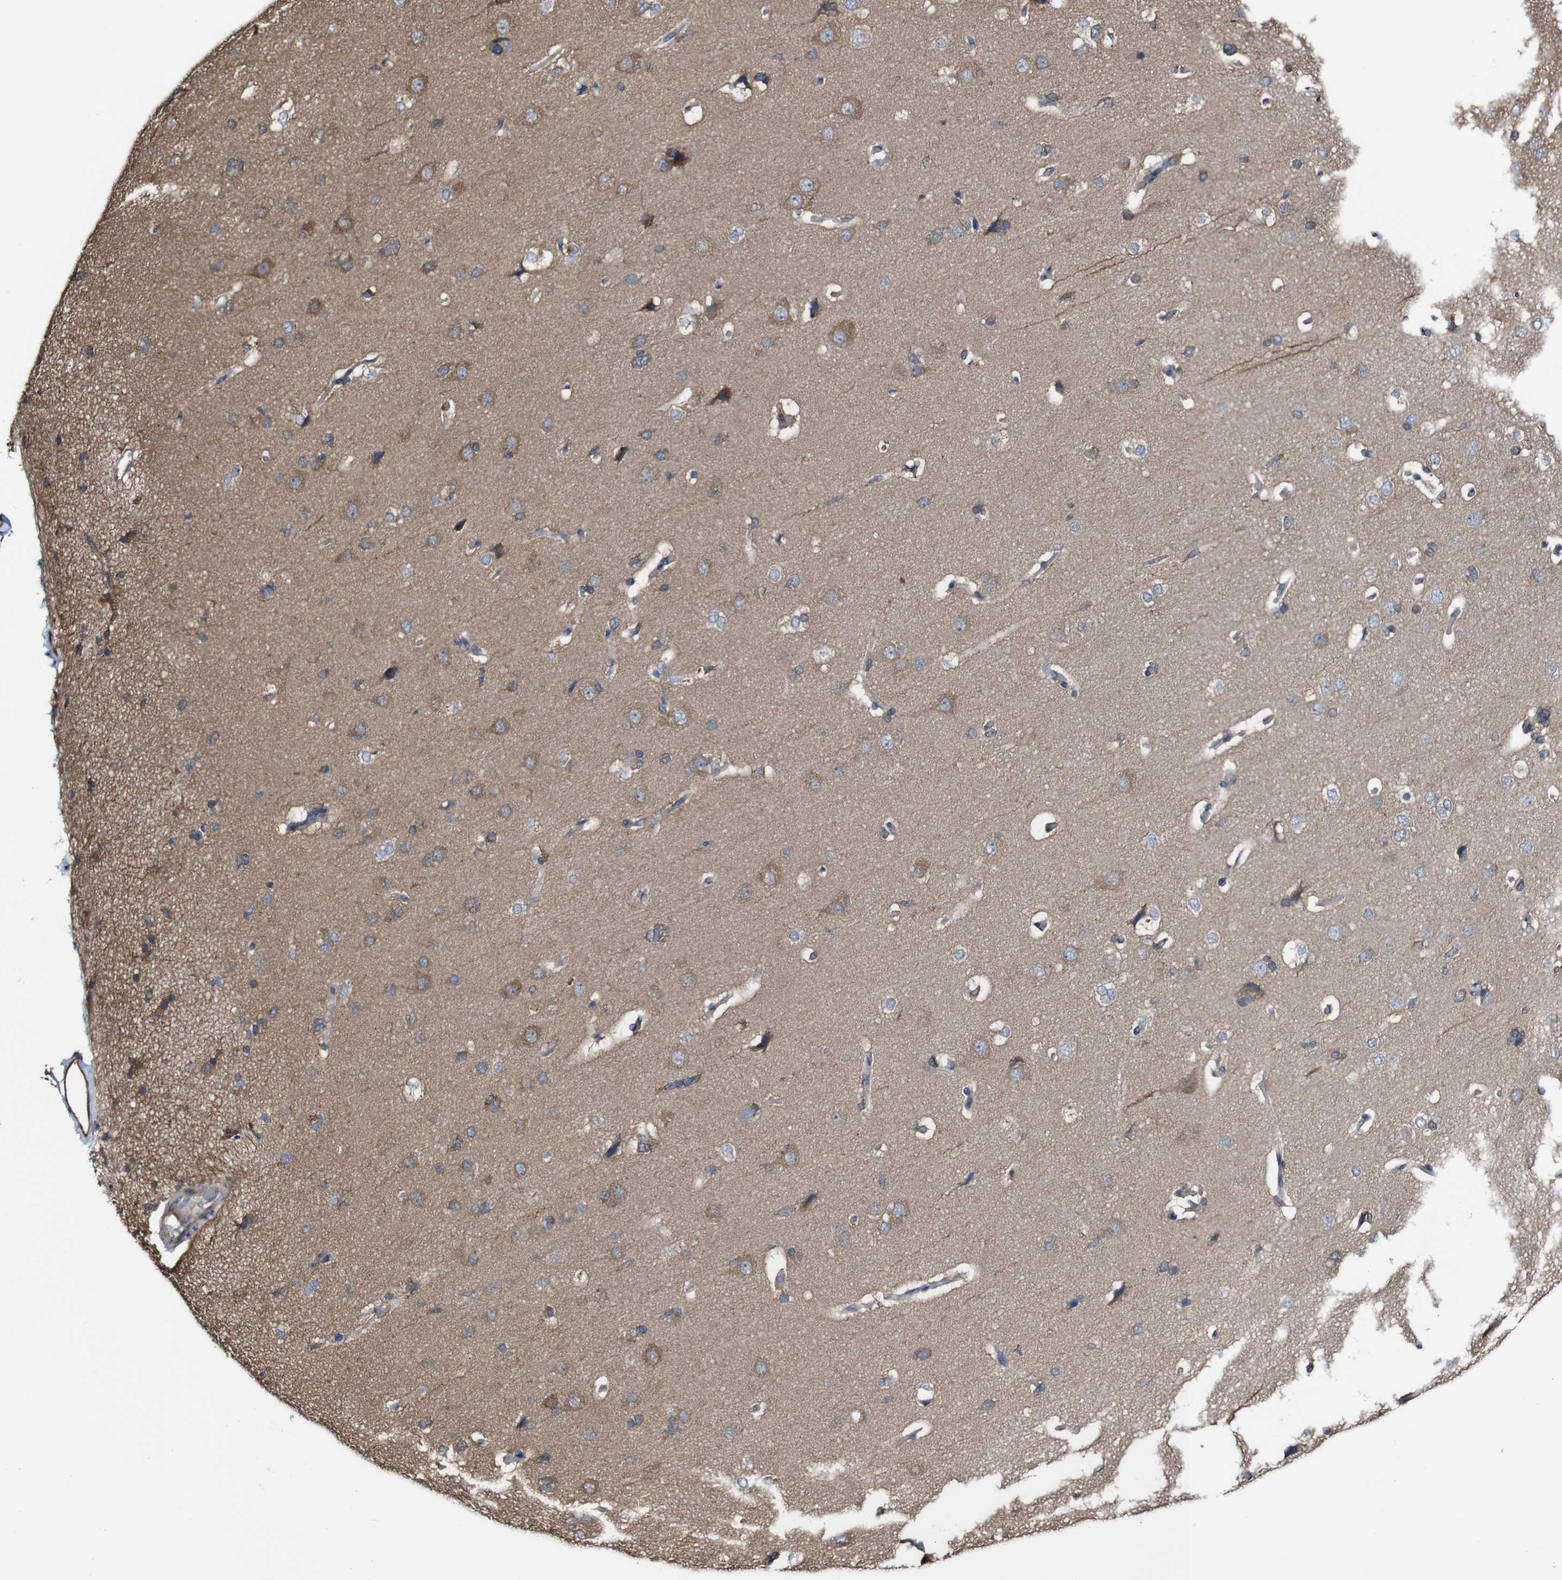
{"staining": {"intensity": "moderate", "quantity": "<25%", "location": "cytoplasmic/membranous"}, "tissue": "cerebral cortex", "cell_type": "Endothelial cells", "image_type": "normal", "snomed": [{"axis": "morphology", "description": "Normal tissue, NOS"}, {"axis": "topography", "description": "Cerebral cortex"}], "caption": "Immunohistochemical staining of normal human cerebral cortex exhibits <25% levels of moderate cytoplasmic/membranous protein staining in about <25% of endothelial cells.", "gene": "PTPRR", "patient": {"sex": "male", "age": 62}}